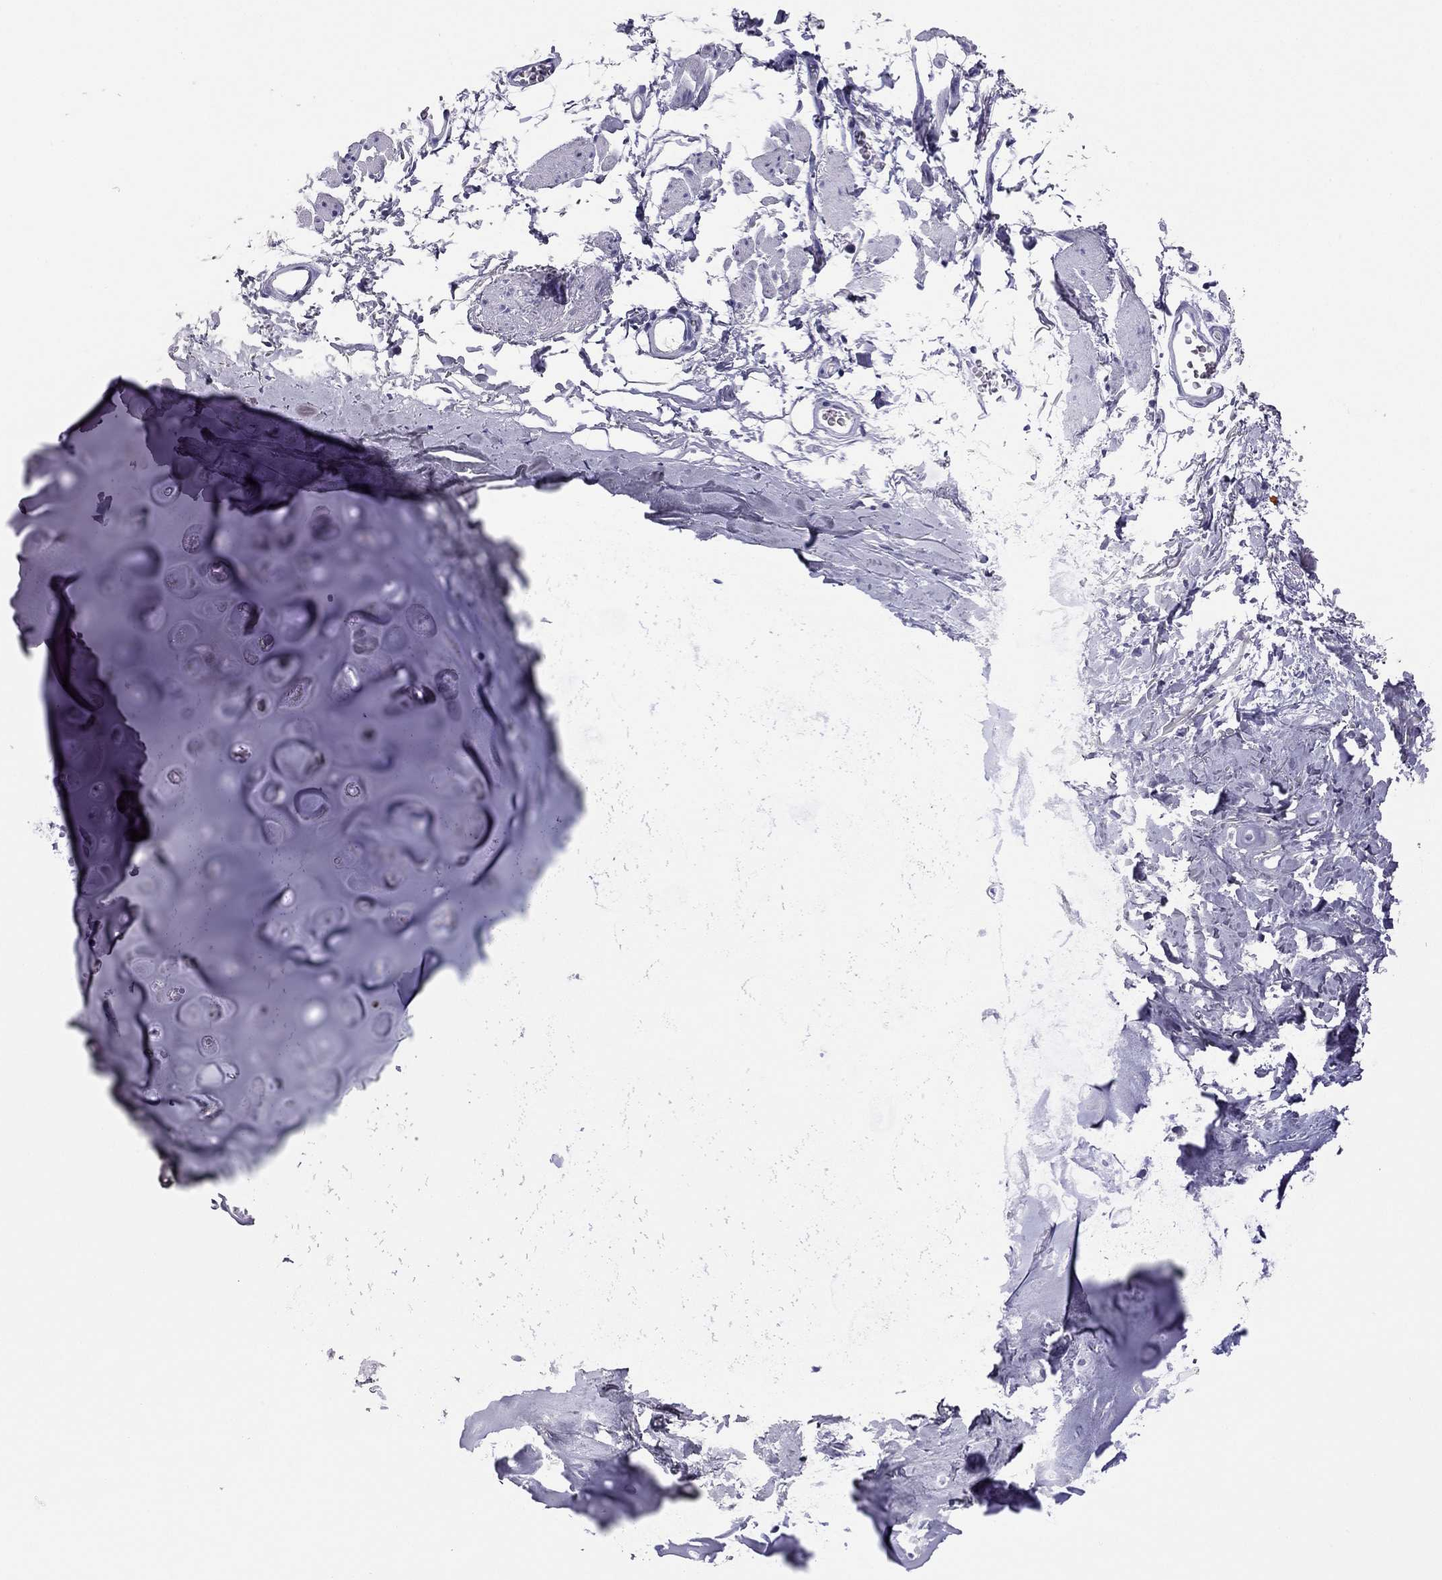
{"staining": {"intensity": "negative", "quantity": "none", "location": "none"}, "tissue": "adipose tissue", "cell_type": "Adipocytes", "image_type": "normal", "snomed": [{"axis": "morphology", "description": "Normal tissue, NOS"}, {"axis": "topography", "description": "Cartilage tissue"}, {"axis": "topography", "description": "Bronchus"}], "caption": "Adipocytes show no significant expression in normal adipose tissue. (Immunohistochemistry, brightfield microscopy, high magnification).", "gene": "ODF4", "patient": {"sex": "female", "age": 79}}